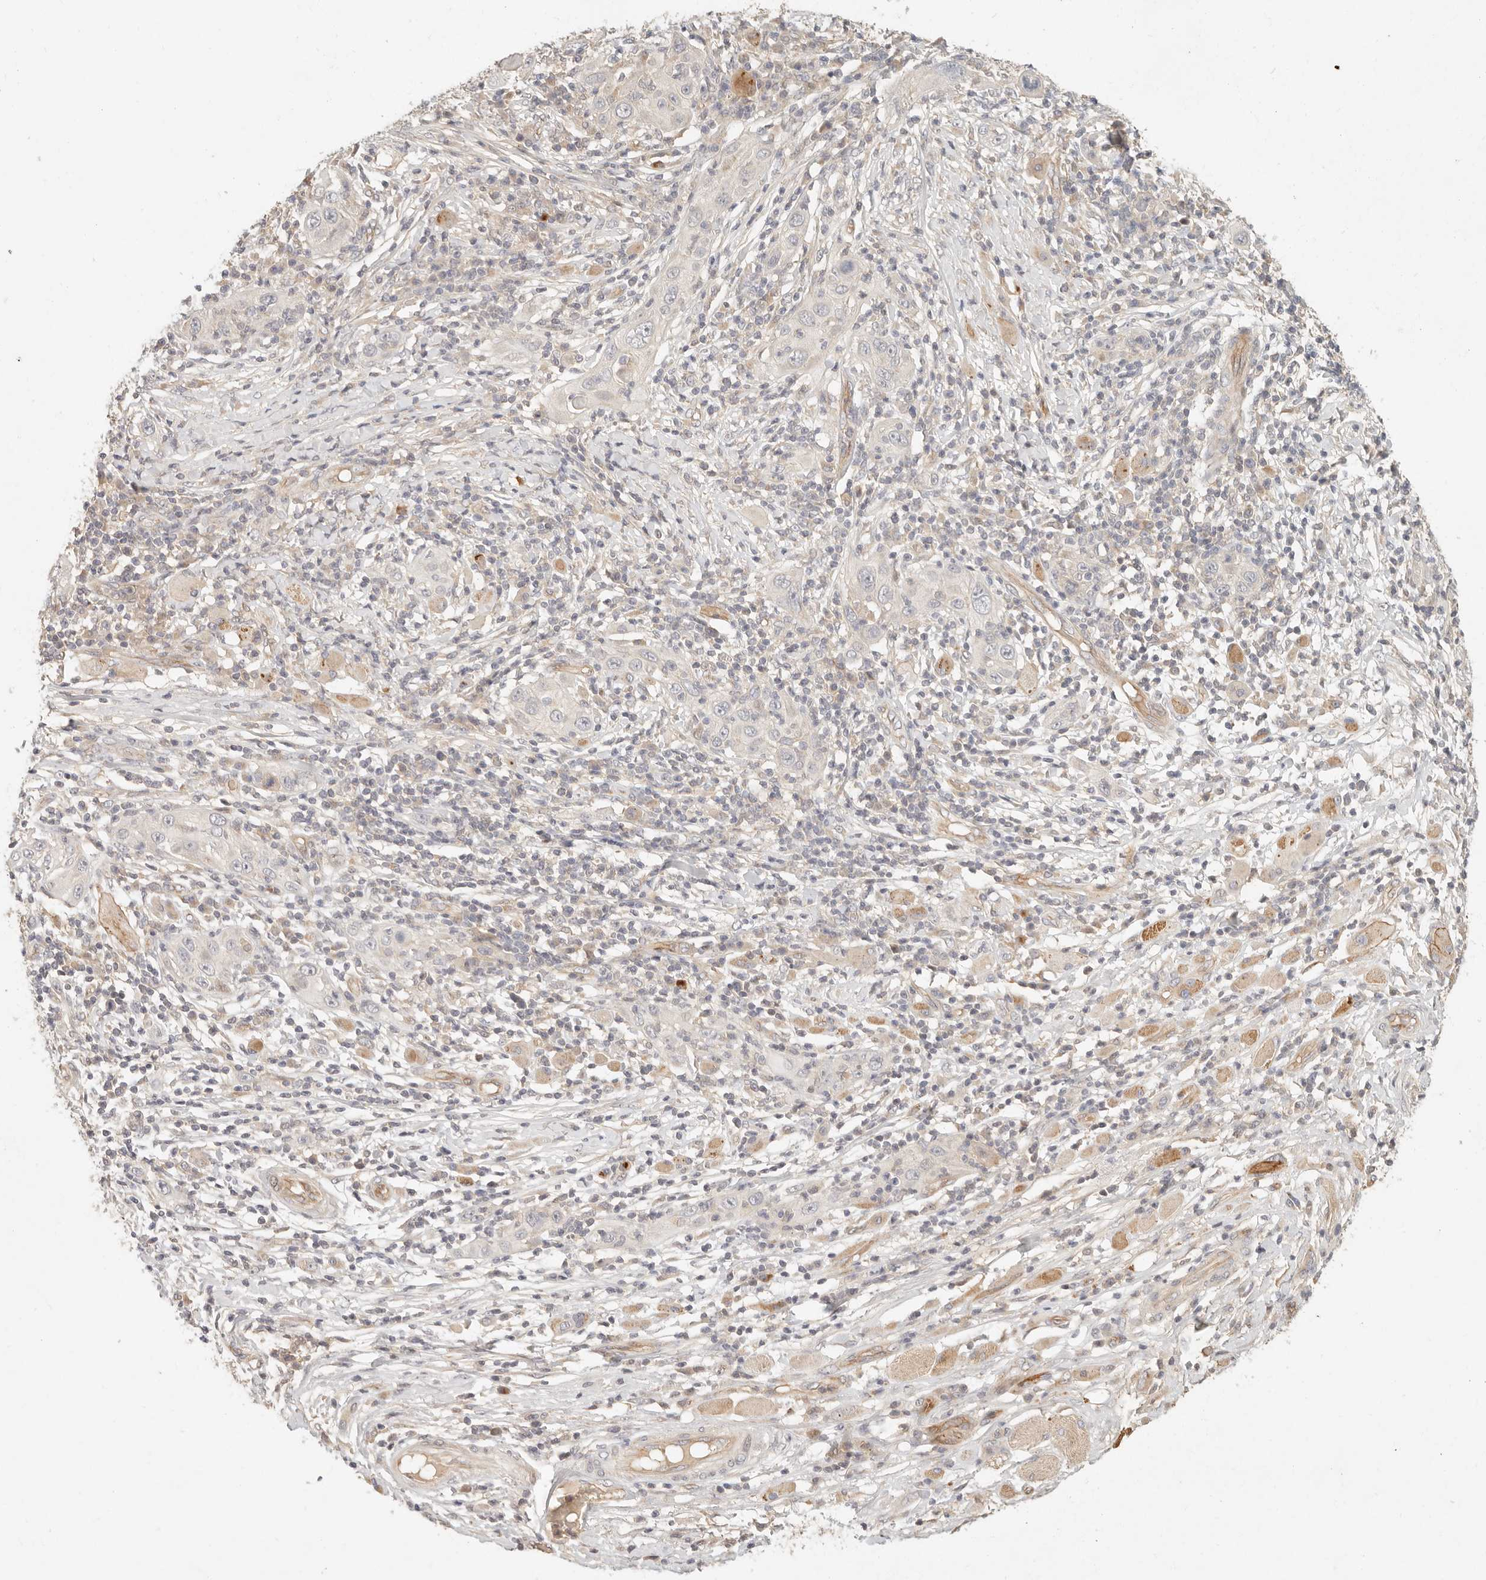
{"staining": {"intensity": "negative", "quantity": "none", "location": "none"}, "tissue": "skin cancer", "cell_type": "Tumor cells", "image_type": "cancer", "snomed": [{"axis": "morphology", "description": "Squamous cell carcinoma, NOS"}, {"axis": "topography", "description": "Skin"}], "caption": "Skin cancer (squamous cell carcinoma) stained for a protein using immunohistochemistry reveals no expression tumor cells.", "gene": "PPP1R3B", "patient": {"sex": "female", "age": 88}}